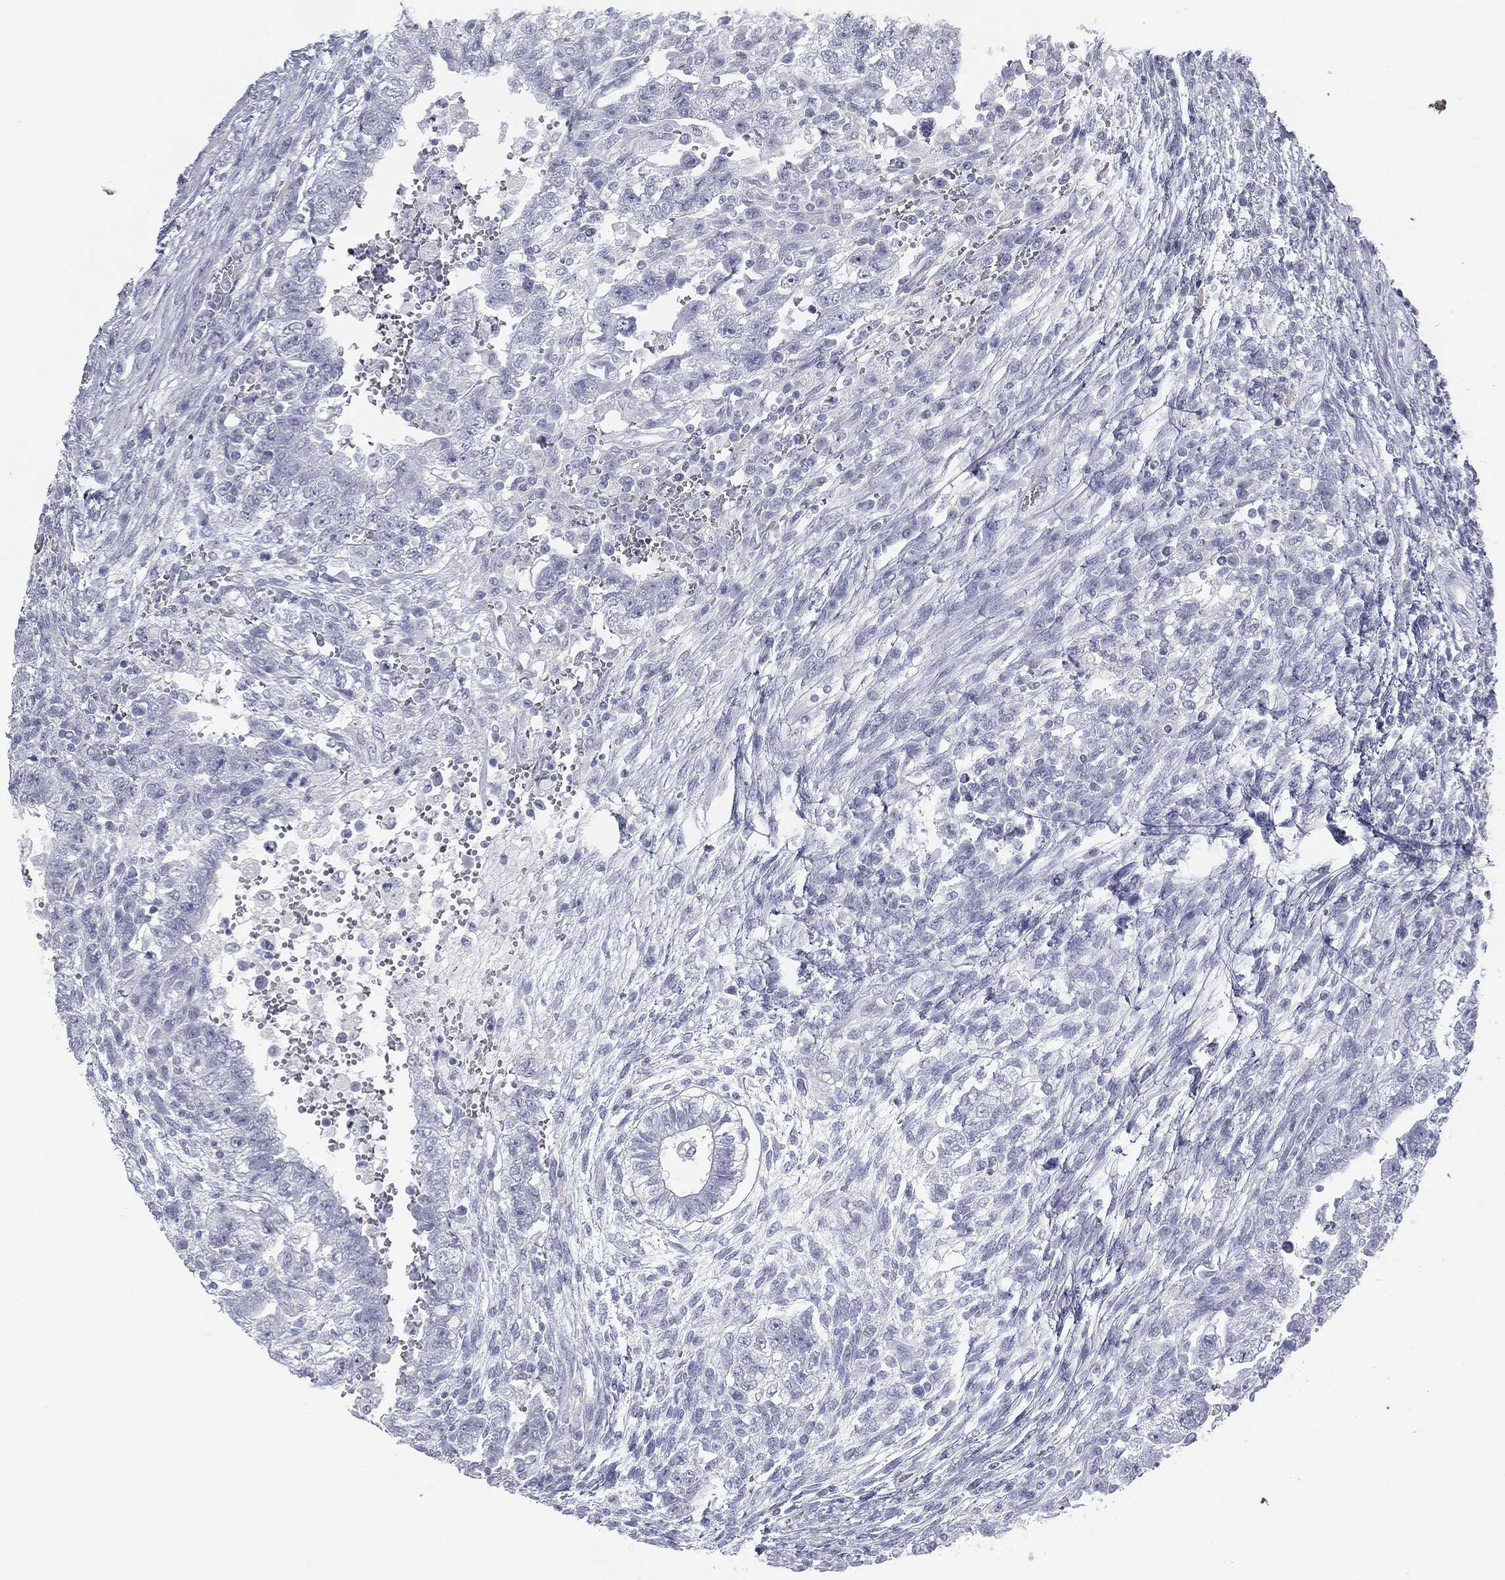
{"staining": {"intensity": "negative", "quantity": "none", "location": "none"}, "tissue": "testis cancer", "cell_type": "Tumor cells", "image_type": "cancer", "snomed": [{"axis": "morphology", "description": "Carcinoma, Embryonal, NOS"}, {"axis": "topography", "description": "Testis"}], "caption": "Immunohistochemistry image of testis embryonal carcinoma stained for a protein (brown), which displays no staining in tumor cells.", "gene": "TPO", "patient": {"sex": "male", "age": 26}}